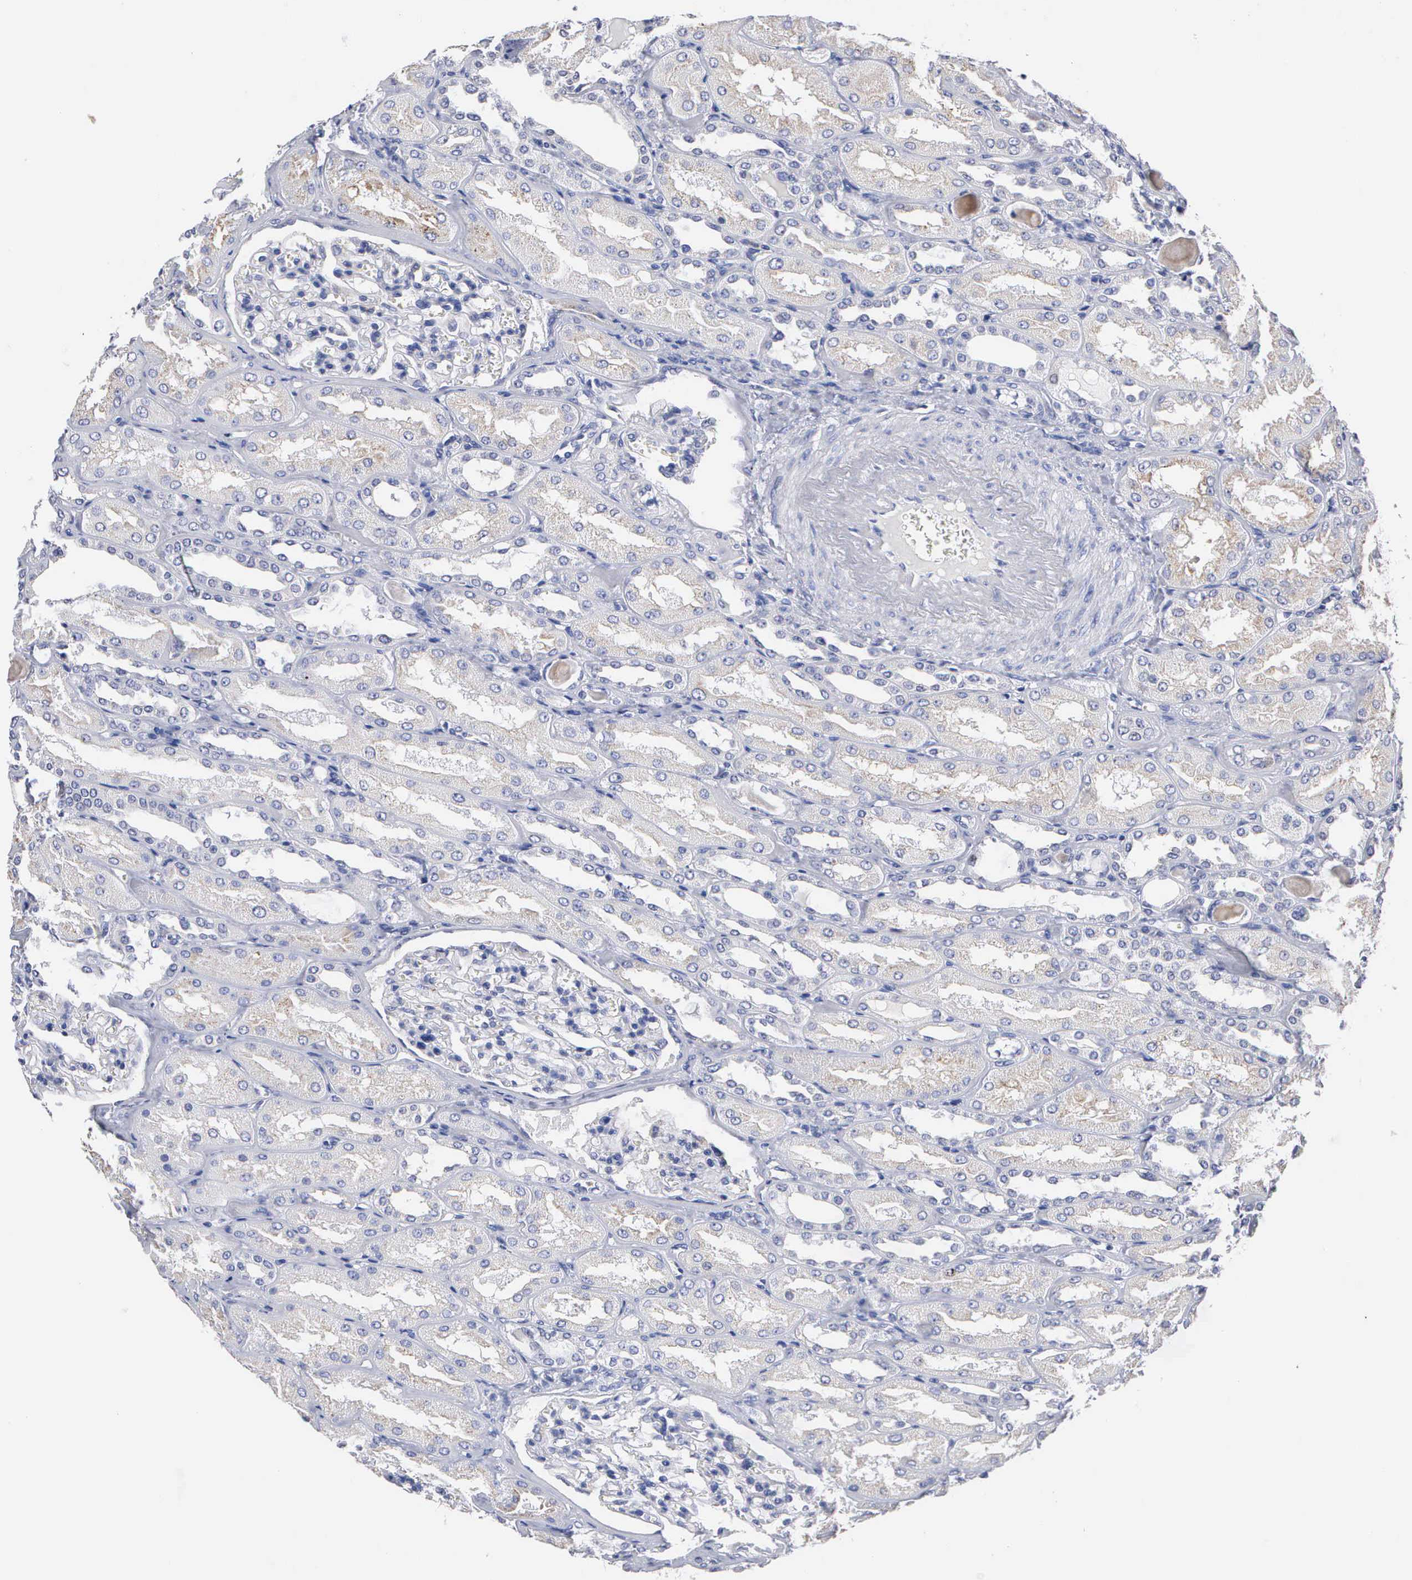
{"staining": {"intensity": "weak", "quantity": "<25%", "location": "nuclear"}, "tissue": "kidney", "cell_type": "Cells in glomeruli", "image_type": "normal", "snomed": [{"axis": "morphology", "description": "Normal tissue, NOS"}, {"axis": "topography", "description": "Kidney"}], "caption": "Image shows no protein positivity in cells in glomeruli of benign kidney.", "gene": "KDM6A", "patient": {"sex": "male", "age": 61}}